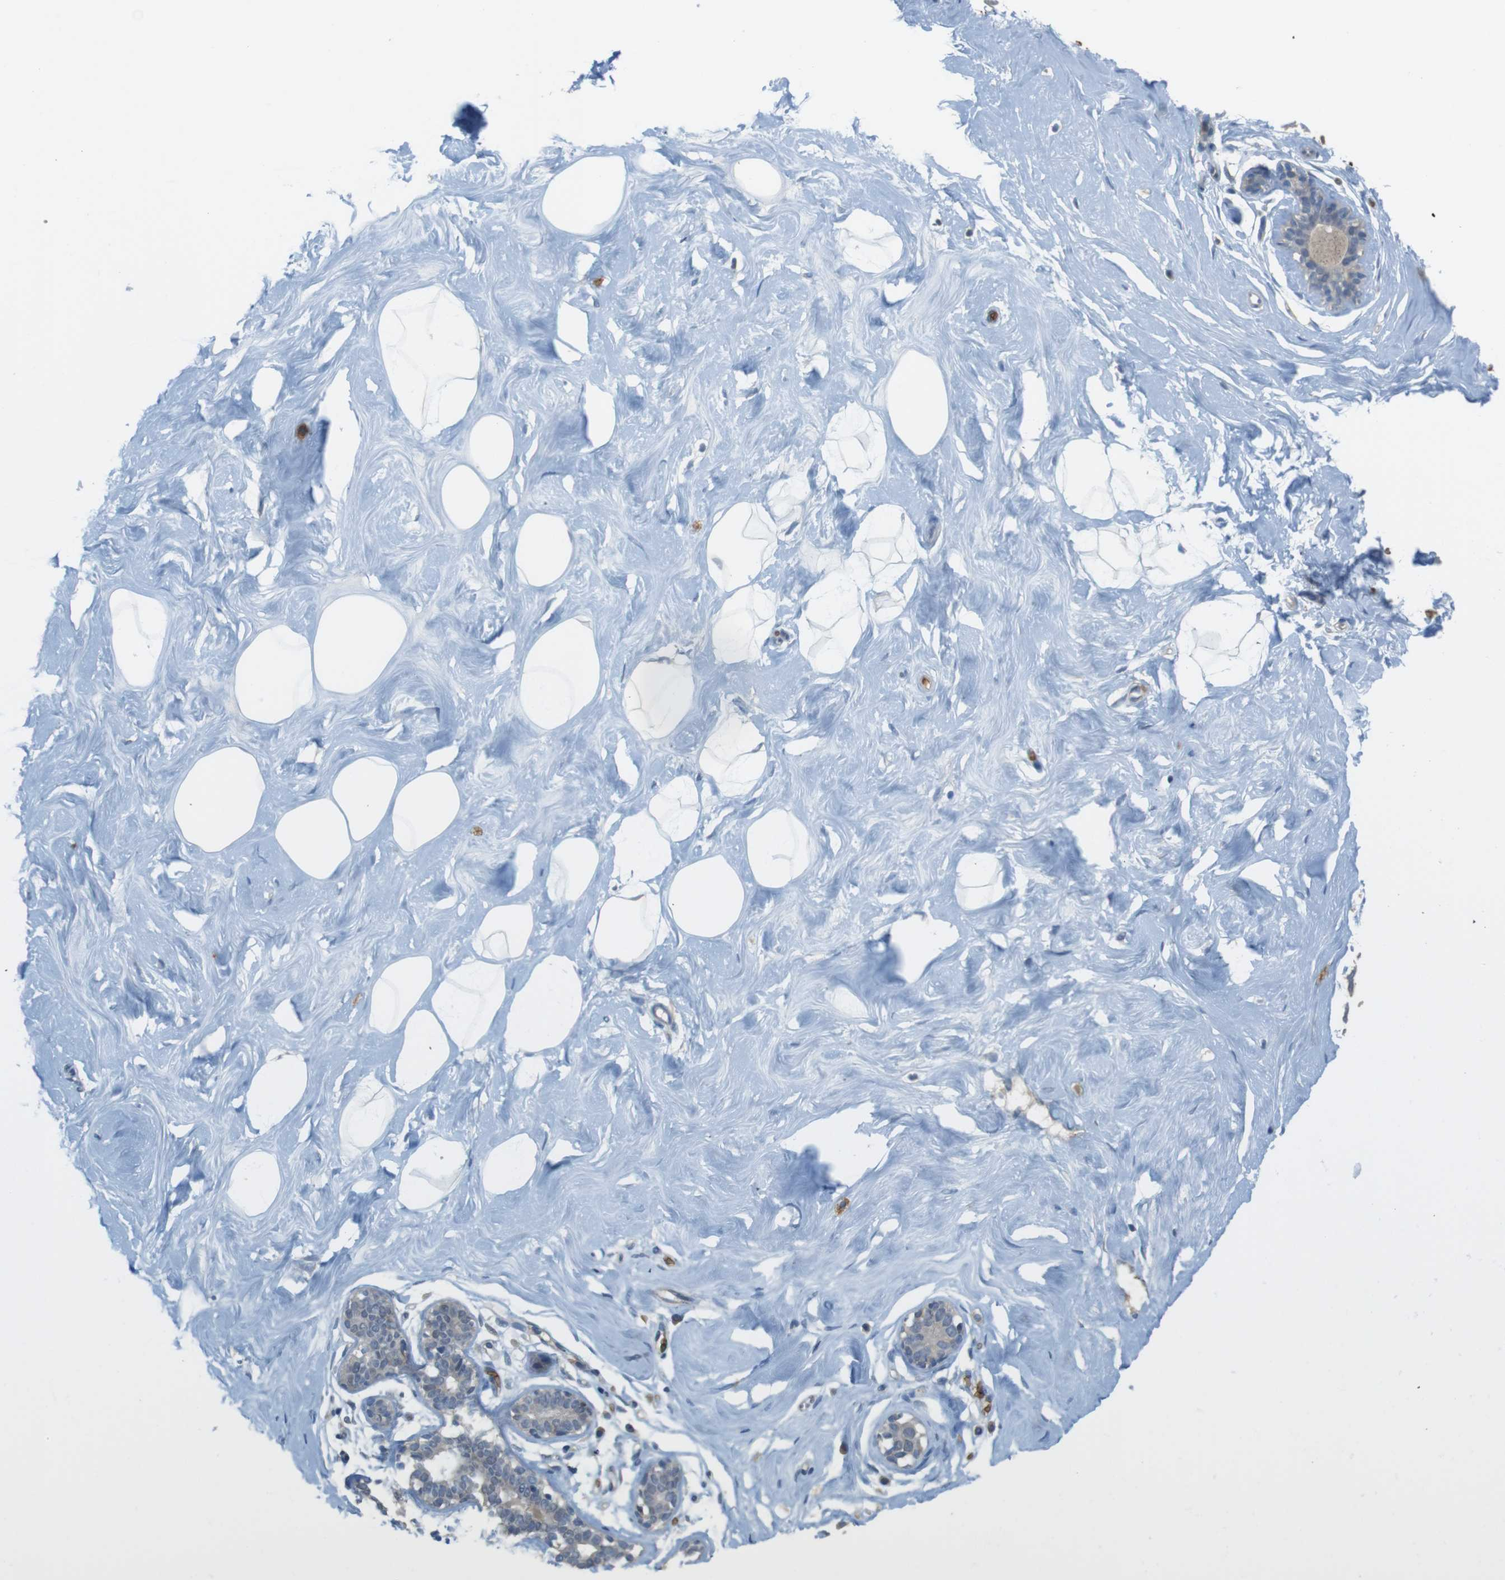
{"staining": {"intensity": "negative", "quantity": "none", "location": "none"}, "tissue": "breast", "cell_type": "Adipocytes", "image_type": "normal", "snomed": [{"axis": "morphology", "description": "Normal tissue, NOS"}, {"axis": "topography", "description": "Breast"}], "caption": "High power microscopy micrograph of an immunohistochemistry (IHC) photomicrograph of benign breast, revealing no significant positivity in adipocytes. Brightfield microscopy of immunohistochemistry (IHC) stained with DAB (3,3'-diaminobenzidine) (brown) and hematoxylin (blue), captured at high magnification.", "gene": "GYPA", "patient": {"sex": "female", "age": 23}}